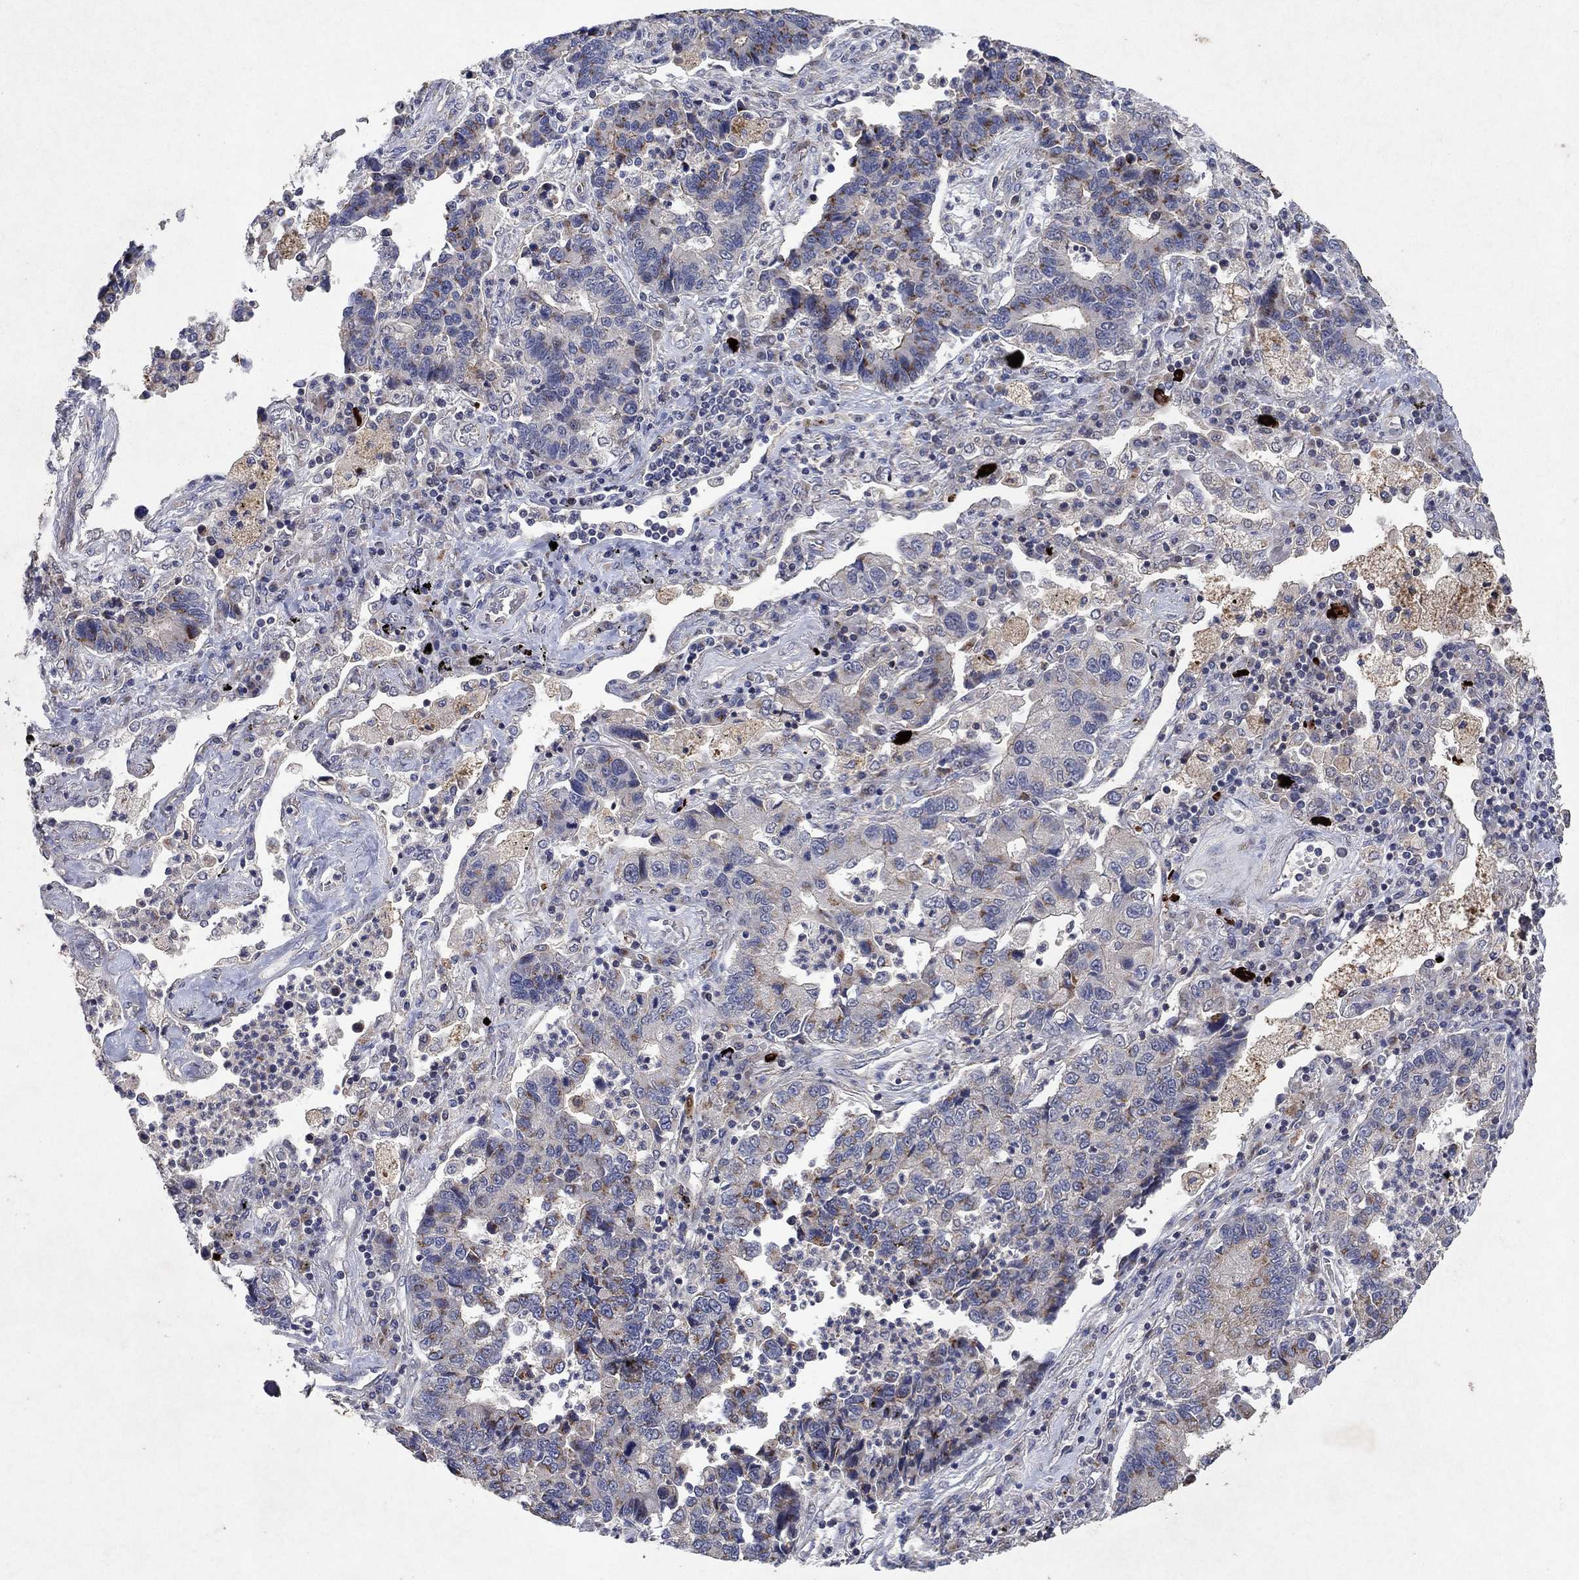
{"staining": {"intensity": "moderate", "quantity": "25%-75%", "location": "cytoplasmic/membranous"}, "tissue": "lung cancer", "cell_type": "Tumor cells", "image_type": "cancer", "snomed": [{"axis": "morphology", "description": "Adenocarcinoma, NOS"}, {"axis": "topography", "description": "Lung"}], "caption": "This micrograph displays adenocarcinoma (lung) stained with immunohistochemistry to label a protein in brown. The cytoplasmic/membranous of tumor cells show moderate positivity for the protein. Nuclei are counter-stained blue.", "gene": "FRG1", "patient": {"sex": "female", "age": 57}}